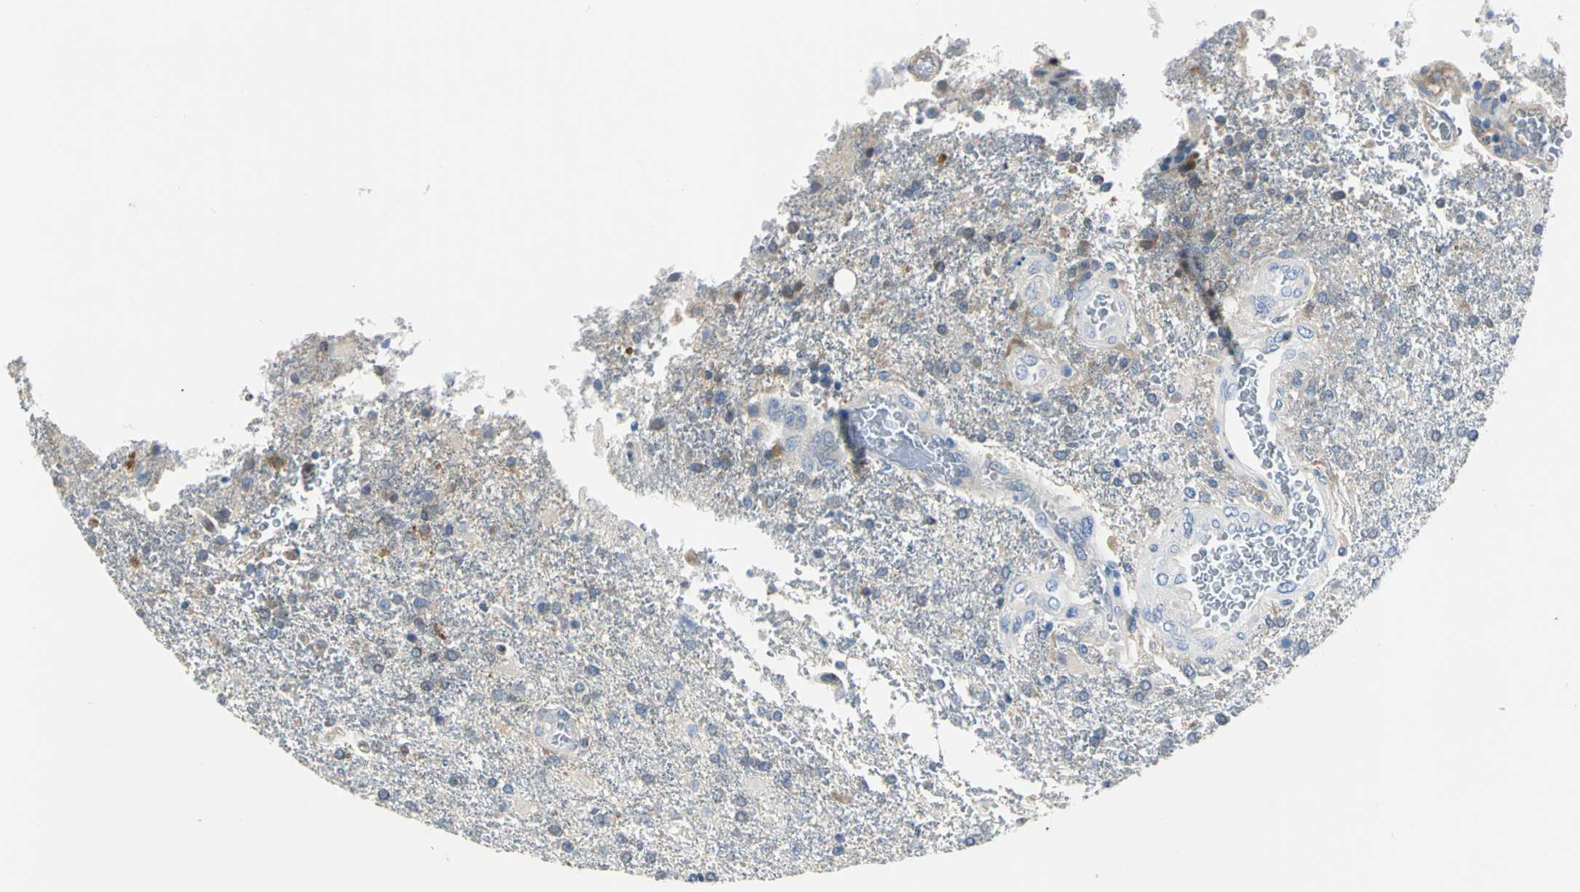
{"staining": {"intensity": "strong", "quantity": "25%-75%", "location": "cytoplasmic/membranous"}, "tissue": "glioma", "cell_type": "Tumor cells", "image_type": "cancer", "snomed": [{"axis": "morphology", "description": "Glioma, malignant, High grade"}, {"axis": "topography", "description": "Cerebral cortex"}], "caption": "Tumor cells exhibit strong cytoplasmic/membranous expression in approximately 25%-75% of cells in glioma.", "gene": "CHRNB1", "patient": {"sex": "male", "age": 79}}